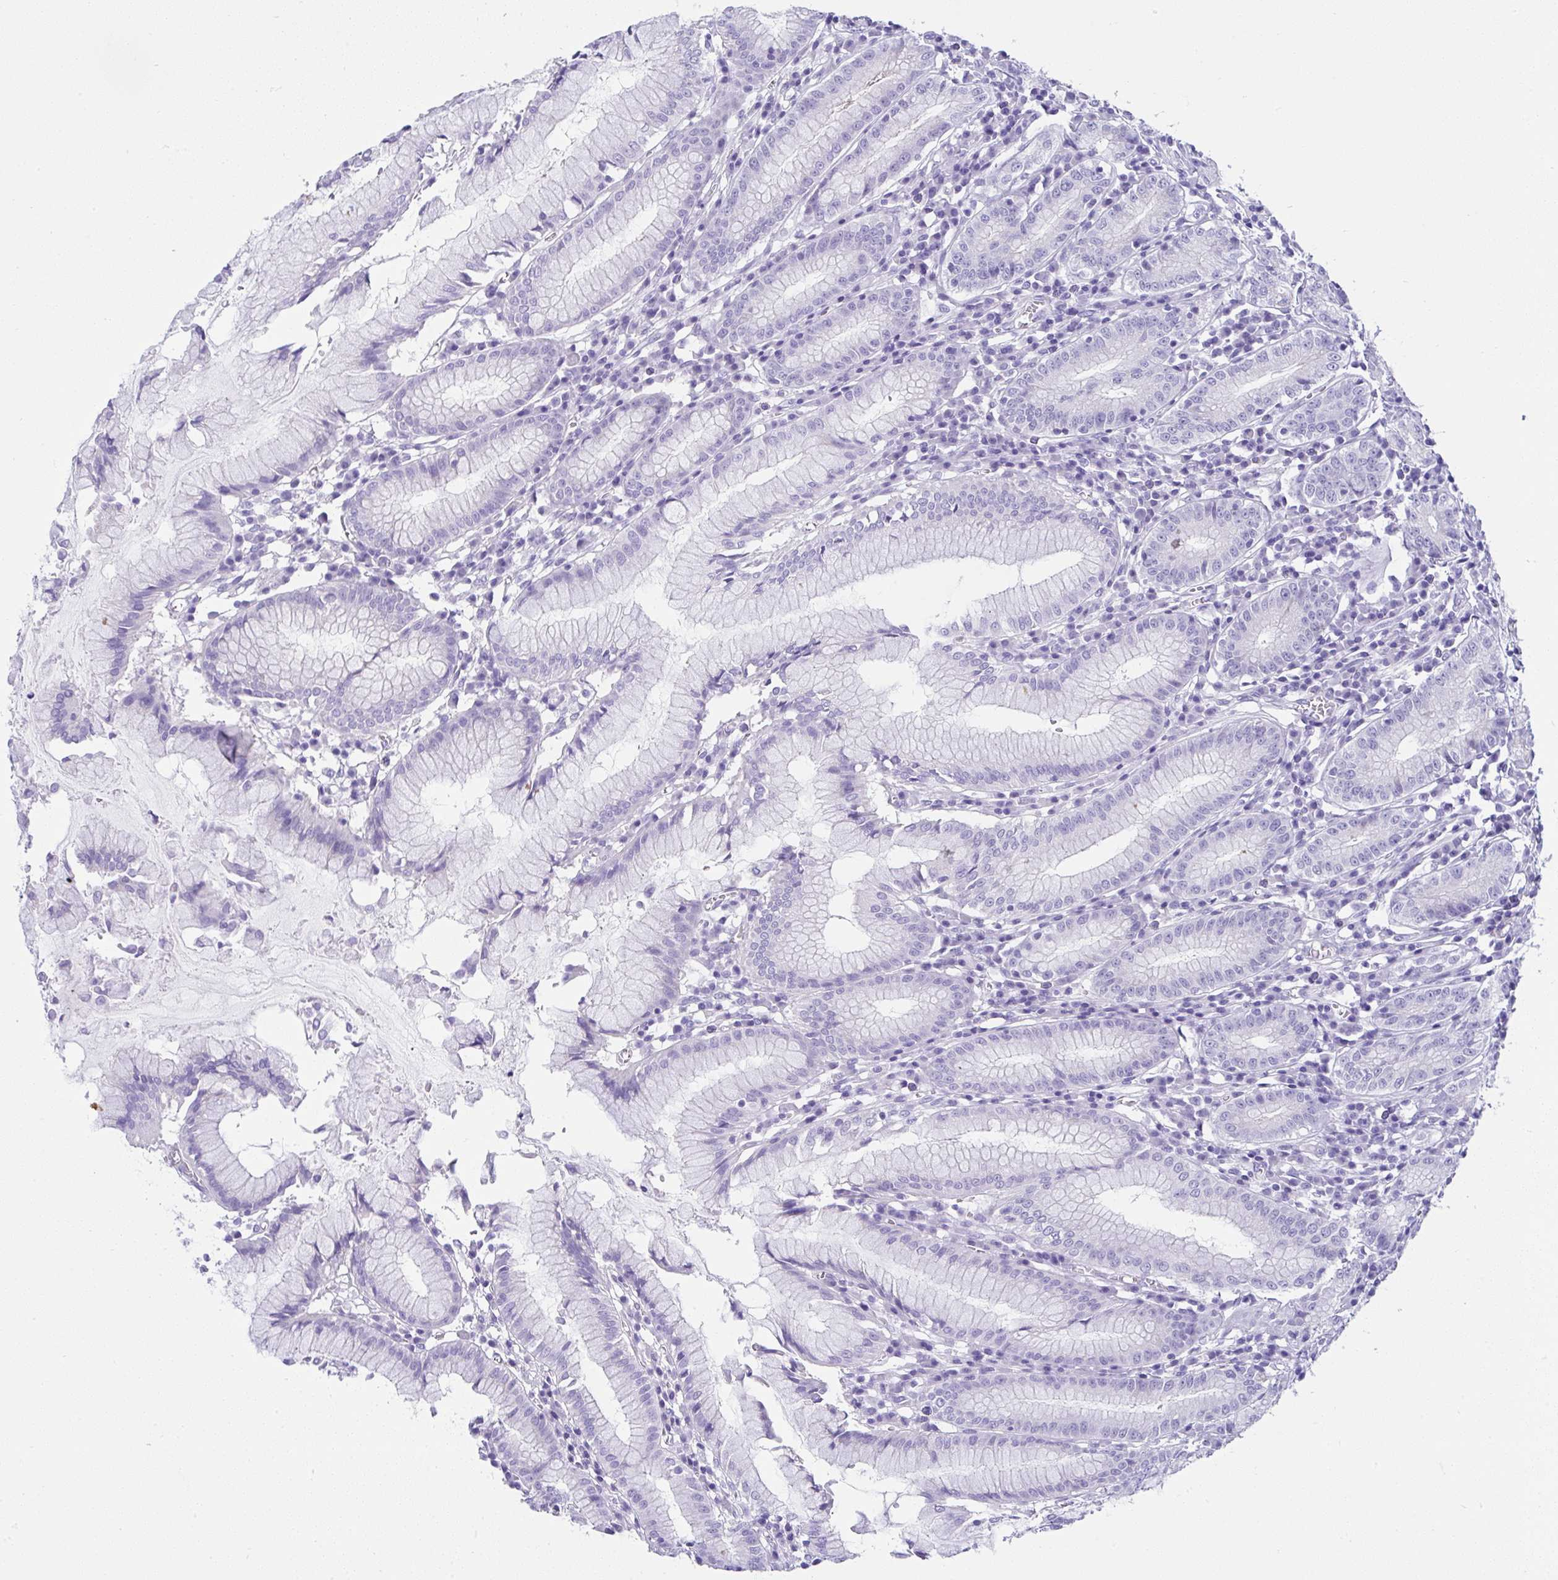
{"staining": {"intensity": "negative", "quantity": "none", "location": "none"}, "tissue": "stomach", "cell_type": "Glandular cells", "image_type": "normal", "snomed": [{"axis": "morphology", "description": "Normal tissue, NOS"}, {"axis": "topography", "description": "Stomach"}], "caption": "Immunohistochemistry of normal stomach displays no positivity in glandular cells. (DAB (3,3'-diaminobenzidine) IHC with hematoxylin counter stain).", "gene": "RNF183", "patient": {"sex": "male", "age": 55}}